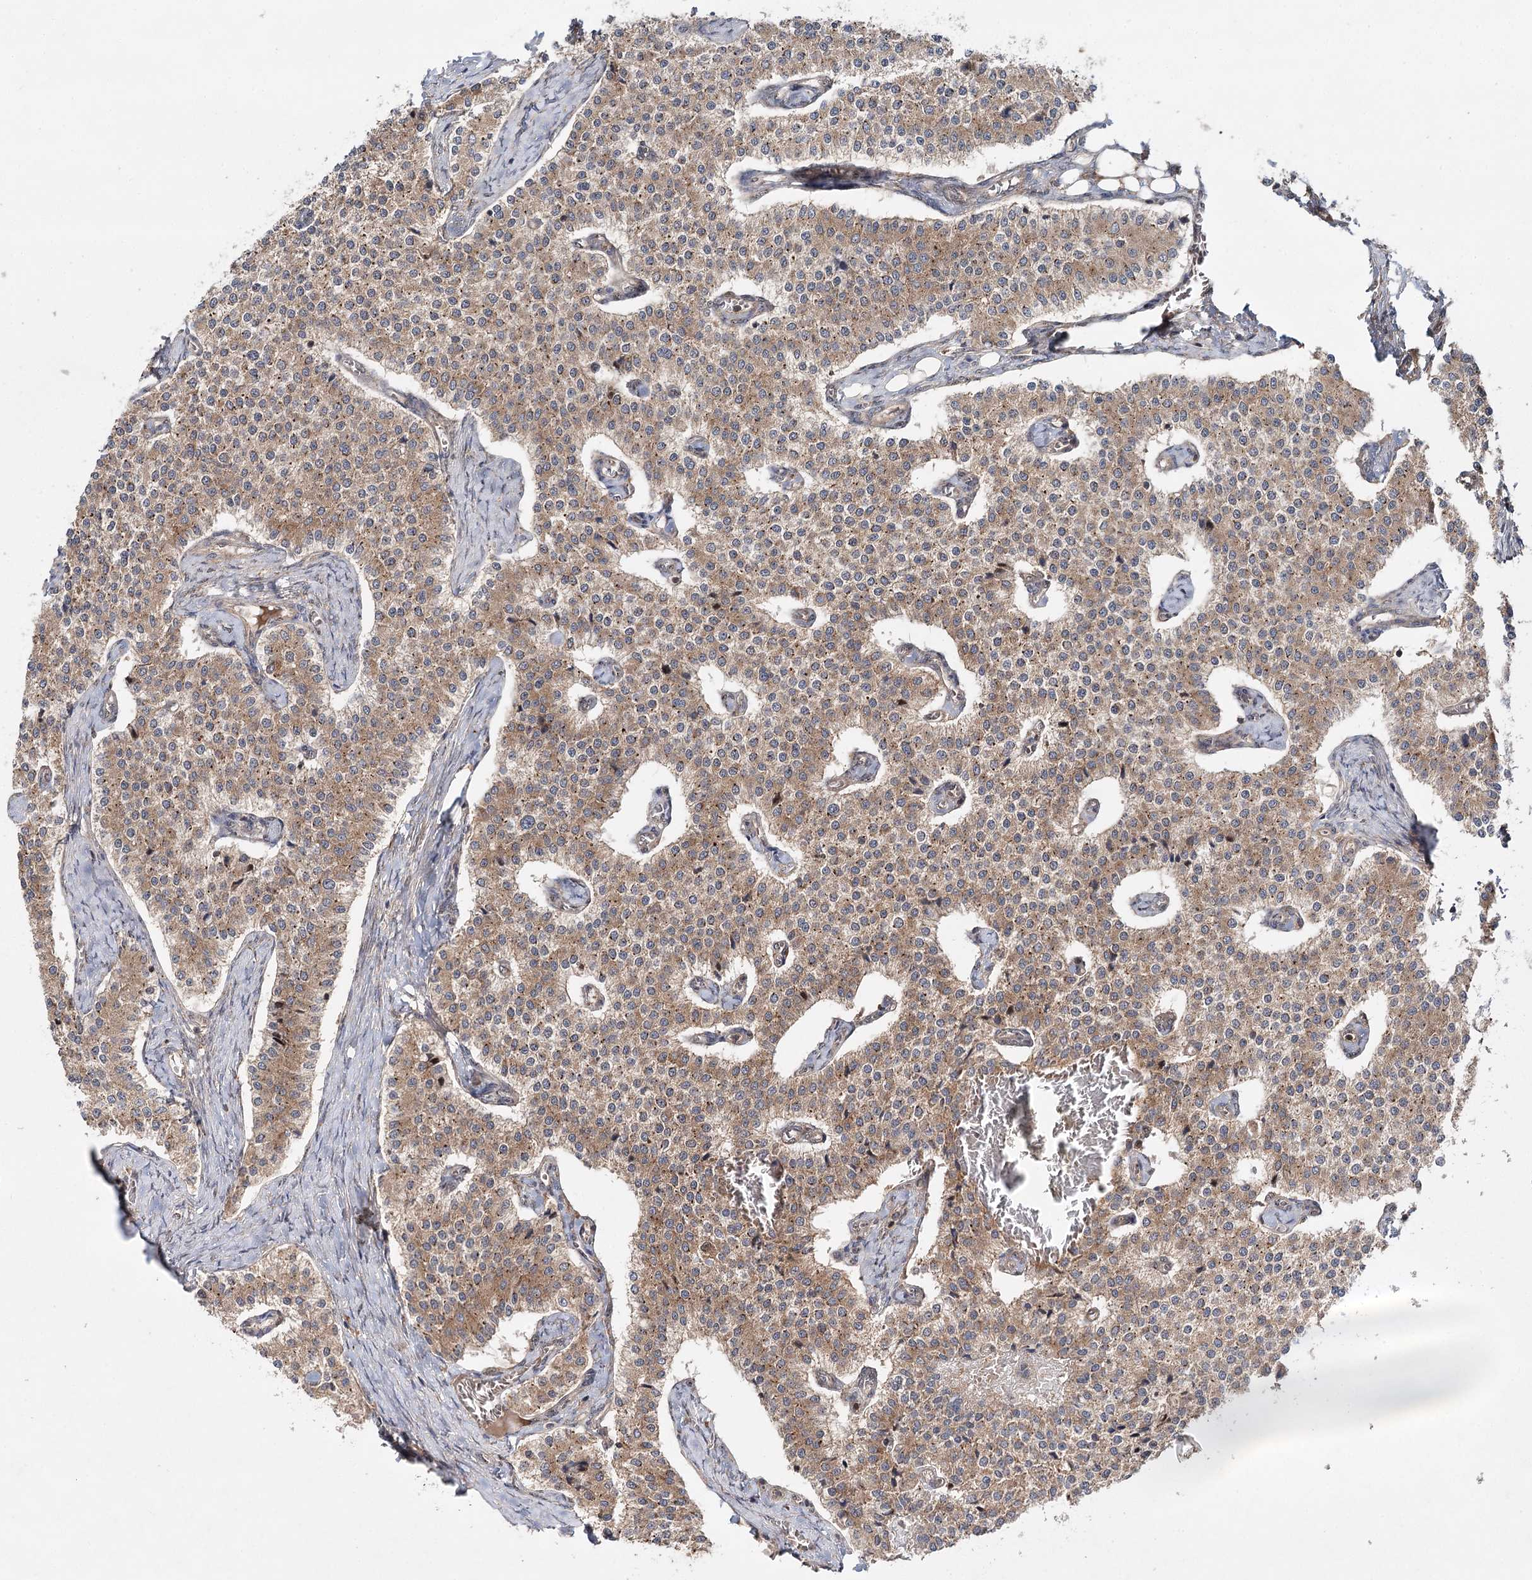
{"staining": {"intensity": "weak", "quantity": ">75%", "location": "cytoplasmic/membranous"}, "tissue": "carcinoid", "cell_type": "Tumor cells", "image_type": "cancer", "snomed": [{"axis": "morphology", "description": "Carcinoid, malignant, NOS"}, {"axis": "topography", "description": "Colon"}], "caption": "Carcinoid stained with DAB IHC displays low levels of weak cytoplasmic/membranous expression in about >75% of tumor cells.", "gene": "C12orf4", "patient": {"sex": "female", "age": 52}}